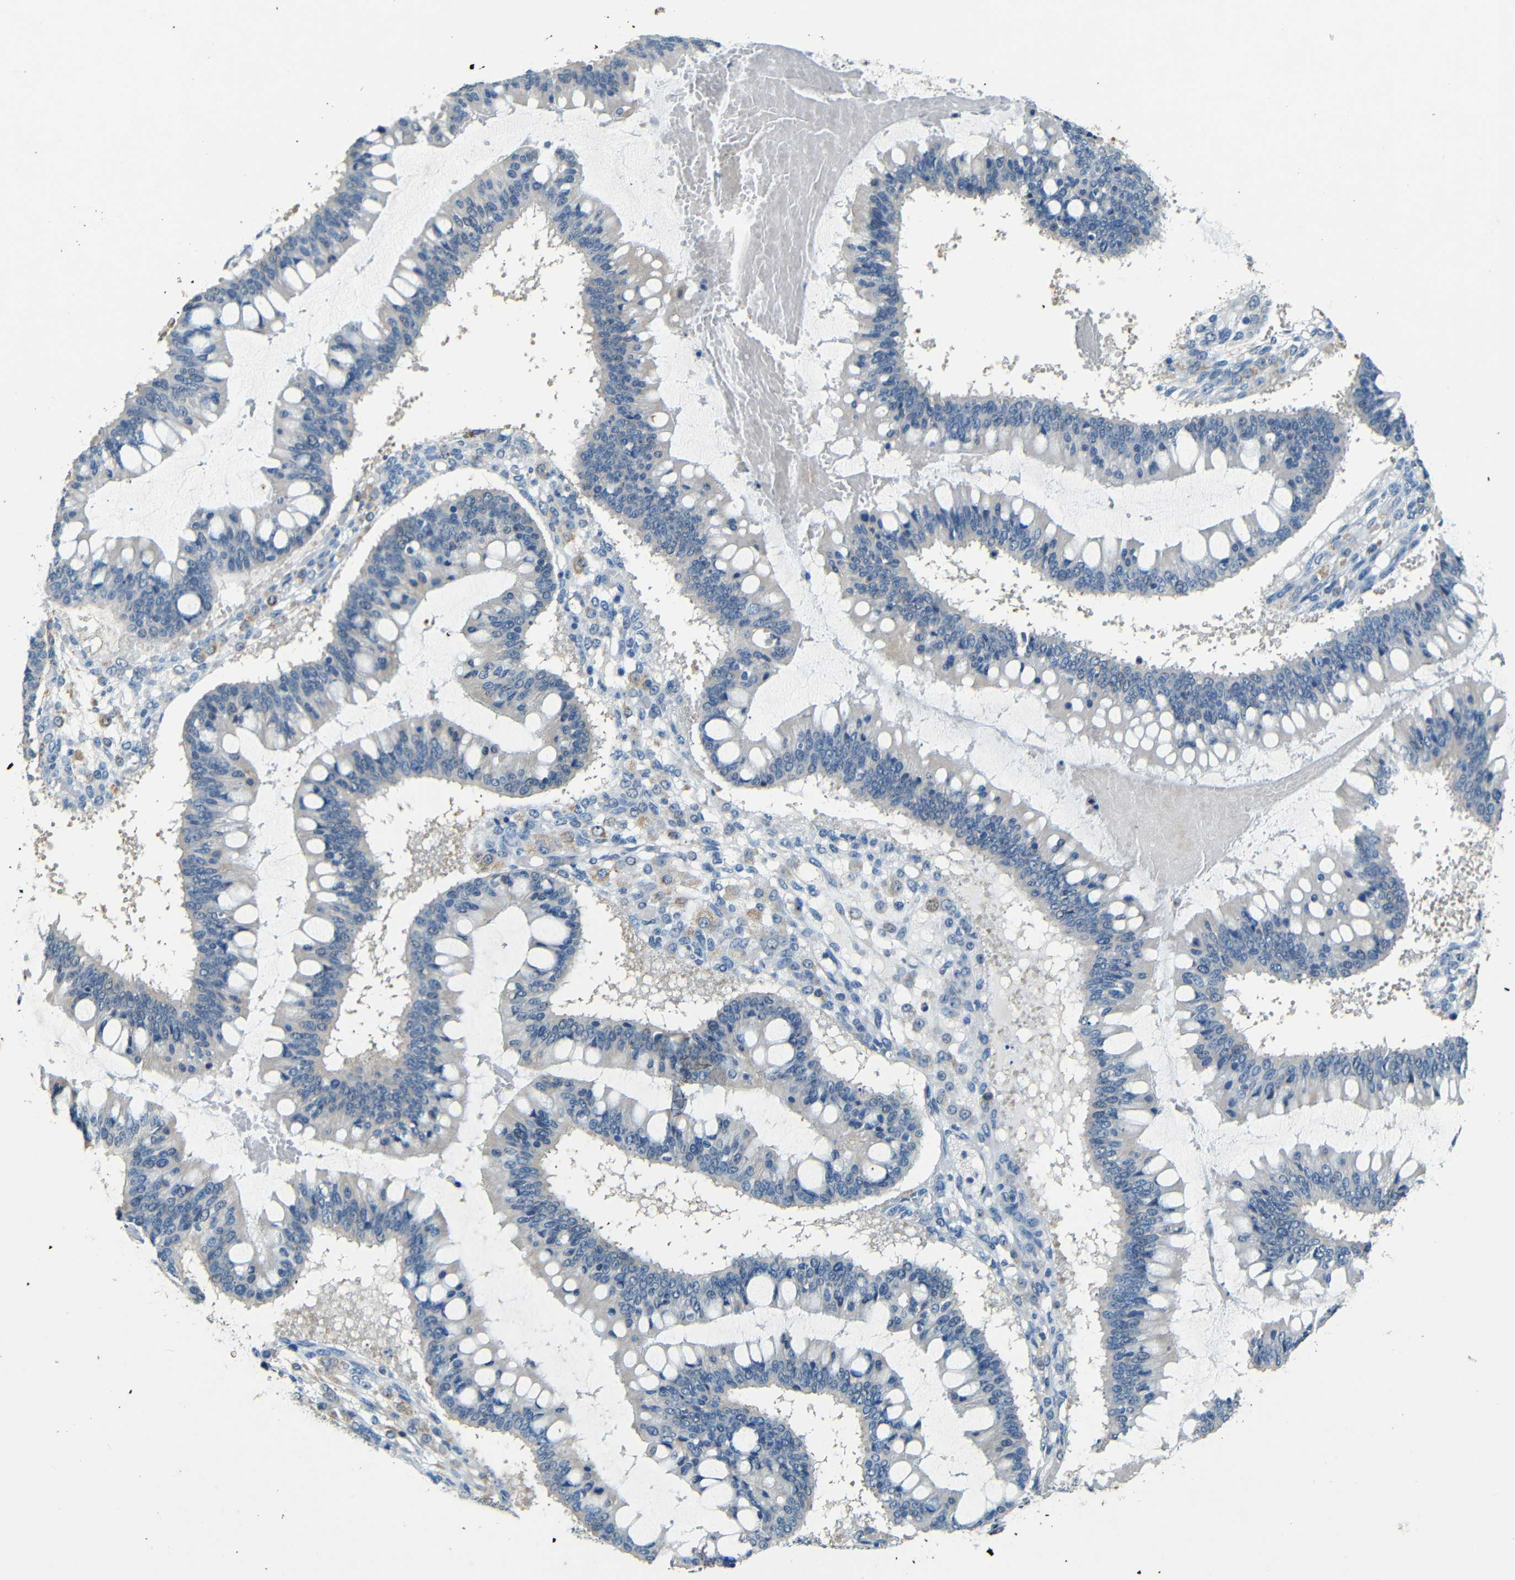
{"staining": {"intensity": "negative", "quantity": "none", "location": "none"}, "tissue": "ovarian cancer", "cell_type": "Tumor cells", "image_type": "cancer", "snomed": [{"axis": "morphology", "description": "Cystadenocarcinoma, mucinous, NOS"}, {"axis": "topography", "description": "Ovary"}], "caption": "Tumor cells show no significant positivity in ovarian cancer (mucinous cystadenocarcinoma).", "gene": "ZMAT1", "patient": {"sex": "female", "age": 73}}